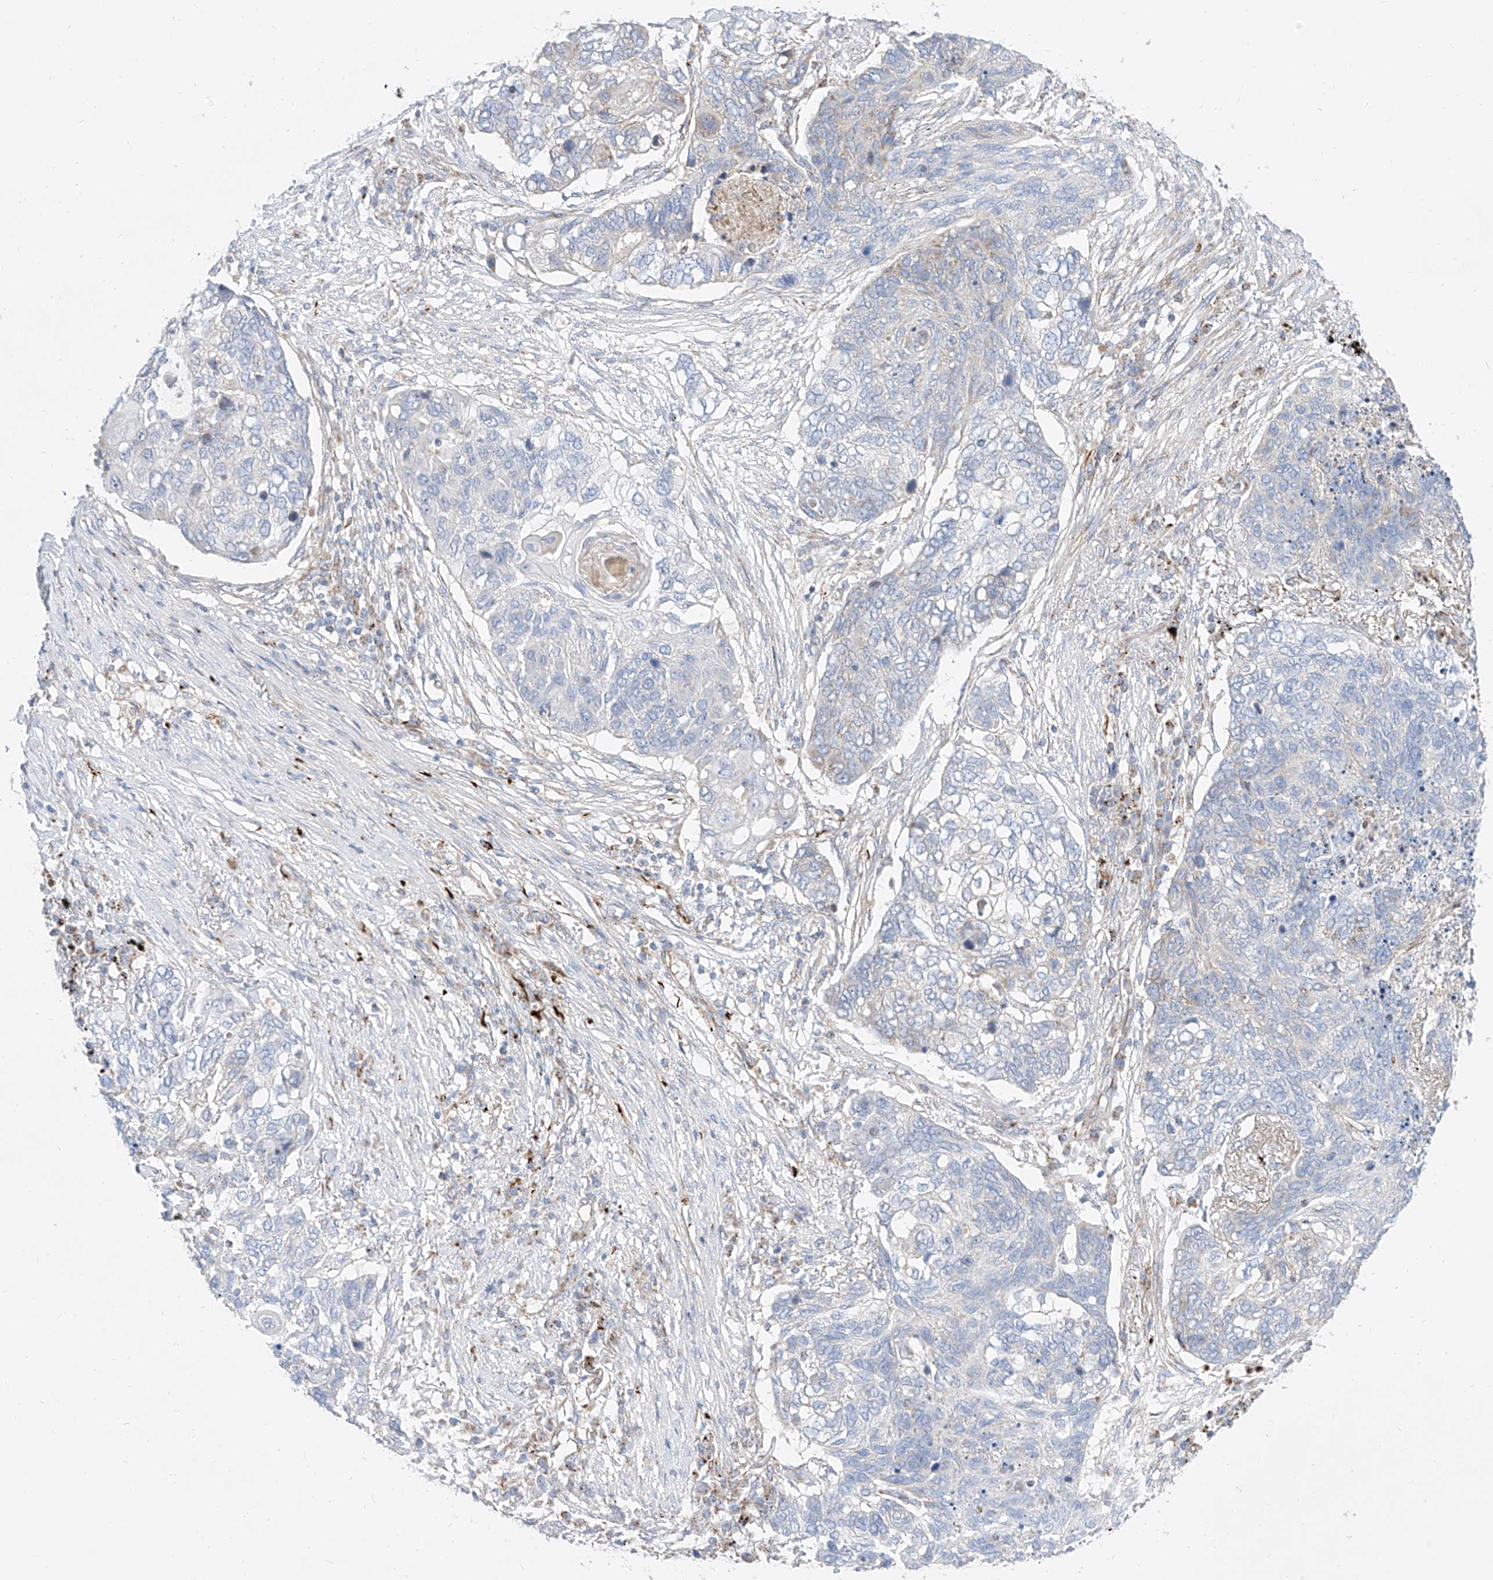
{"staining": {"intensity": "negative", "quantity": "none", "location": "none"}, "tissue": "lung cancer", "cell_type": "Tumor cells", "image_type": "cancer", "snomed": [{"axis": "morphology", "description": "Squamous cell carcinoma, NOS"}, {"axis": "topography", "description": "Lung"}], "caption": "Immunohistochemistry (IHC) of squamous cell carcinoma (lung) displays no positivity in tumor cells.", "gene": "CST9", "patient": {"sex": "female", "age": 63}}